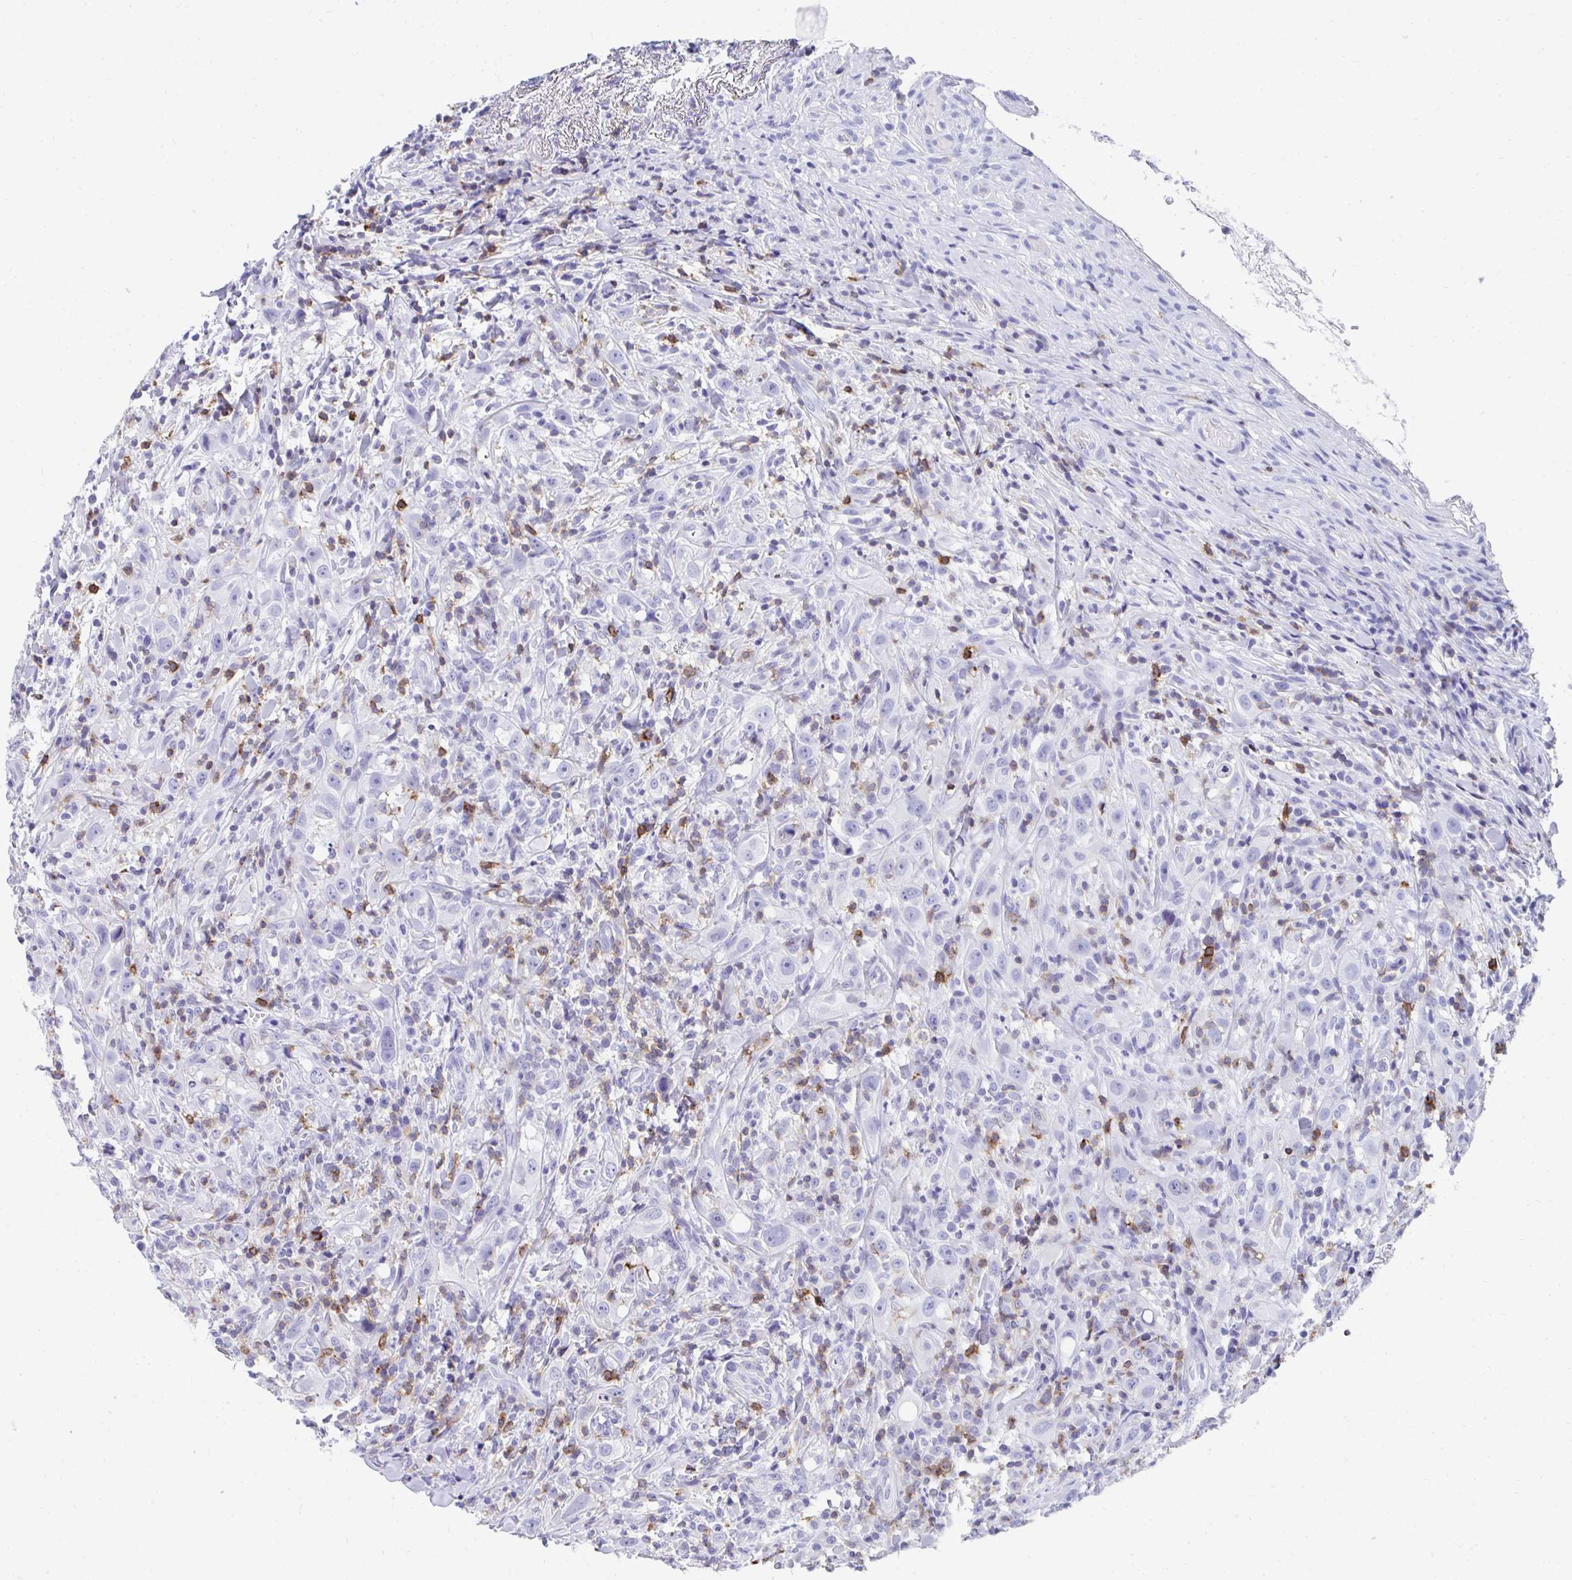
{"staining": {"intensity": "negative", "quantity": "none", "location": "none"}, "tissue": "head and neck cancer", "cell_type": "Tumor cells", "image_type": "cancer", "snomed": [{"axis": "morphology", "description": "Squamous cell carcinoma, NOS"}, {"axis": "topography", "description": "Head-Neck"}], "caption": "Tumor cells show no significant positivity in head and neck squamous cell carcinoma.", "gene": "CD7", "patient": {"sex": "female", "age": 95}}